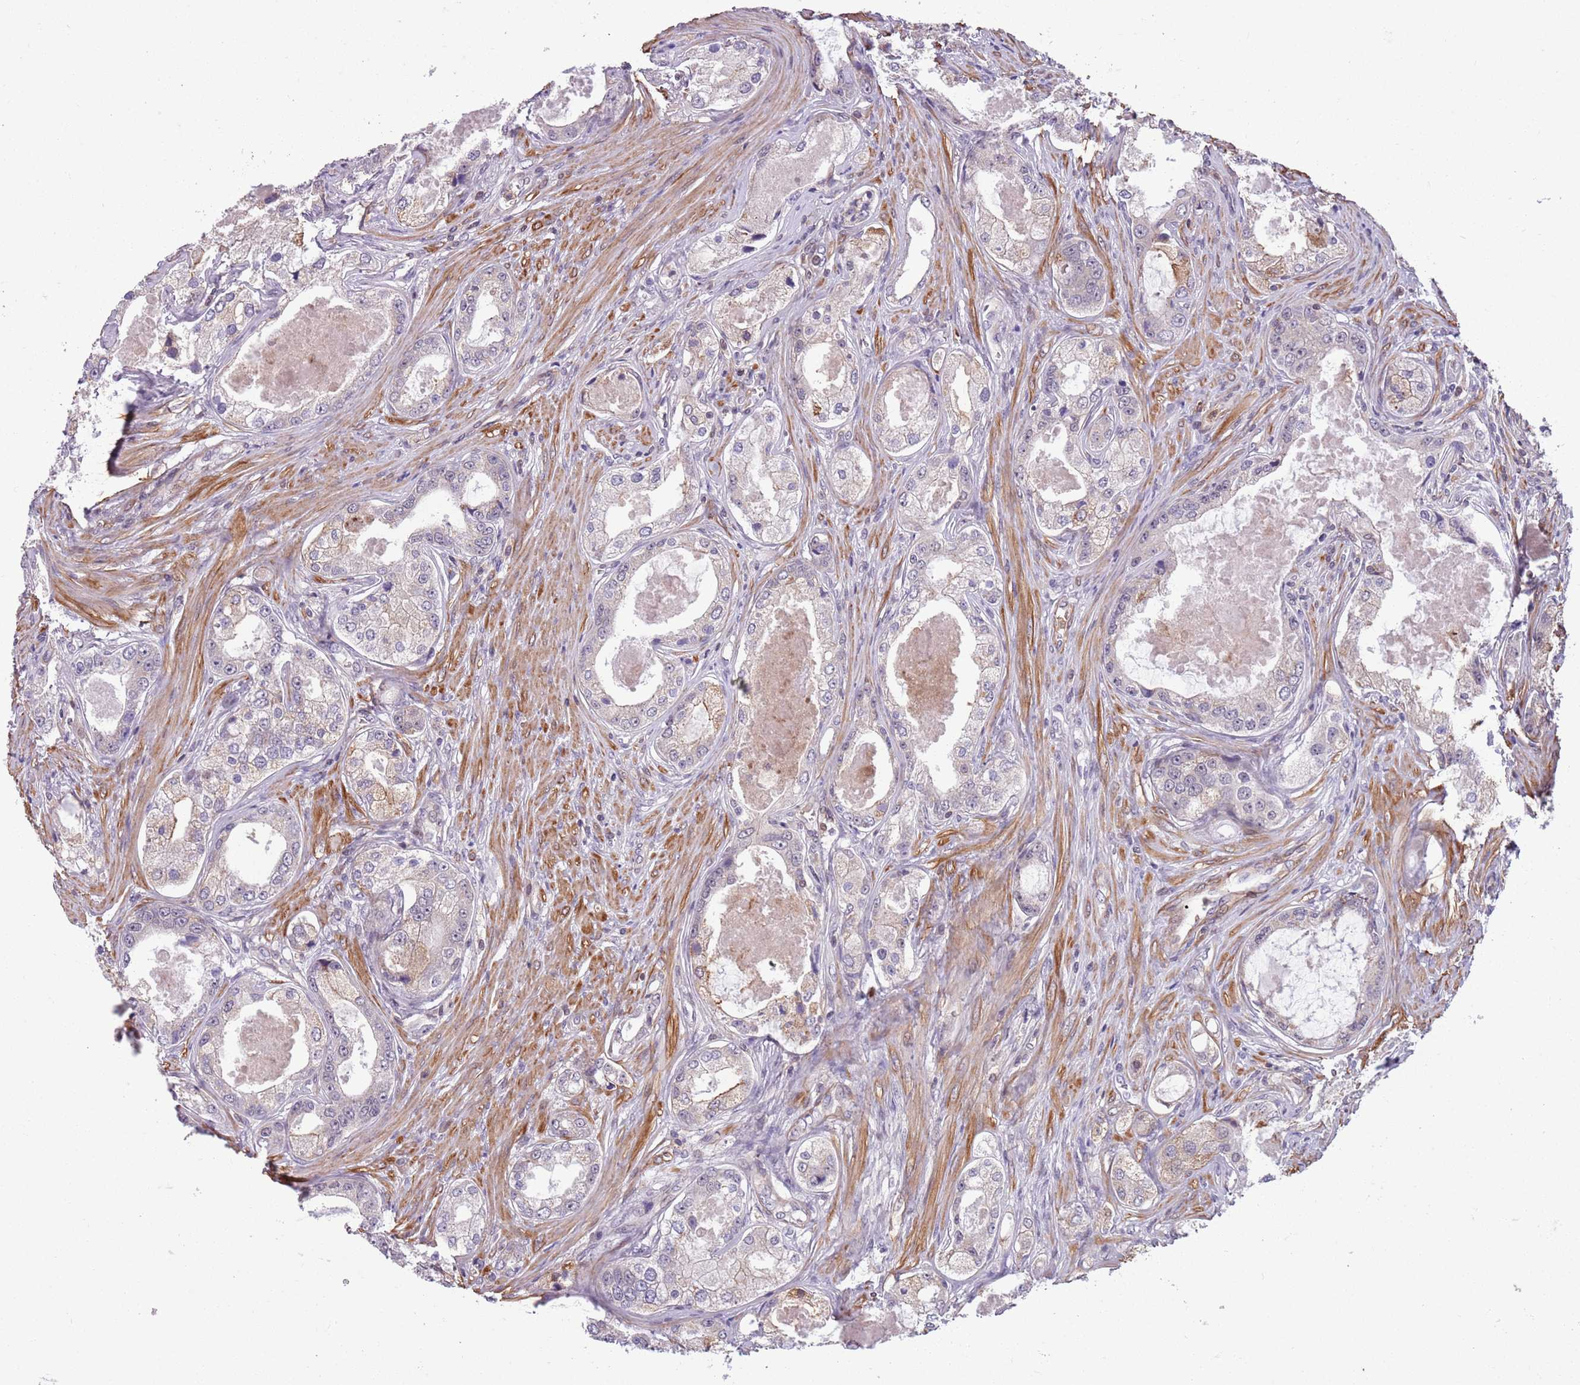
{"staining": {"intensity": "negative", "quantity": "none", "location": "none"}, "tissue": "prostate cancer", "cell_type": "Tumor cells", "image_type": "cancer", "snomed": [{"axis": "morphology", "description": "Adenocarcinoma, Low grade"}, {"axis": "topography", "description": "Prostate"}], "caption": "The photomicrograph reveals no staining of tumor cells in adenocarcinoma (low-grade) (prostate).", "gene": "JAML", "patient": {"sex": "male", "age": 68}}